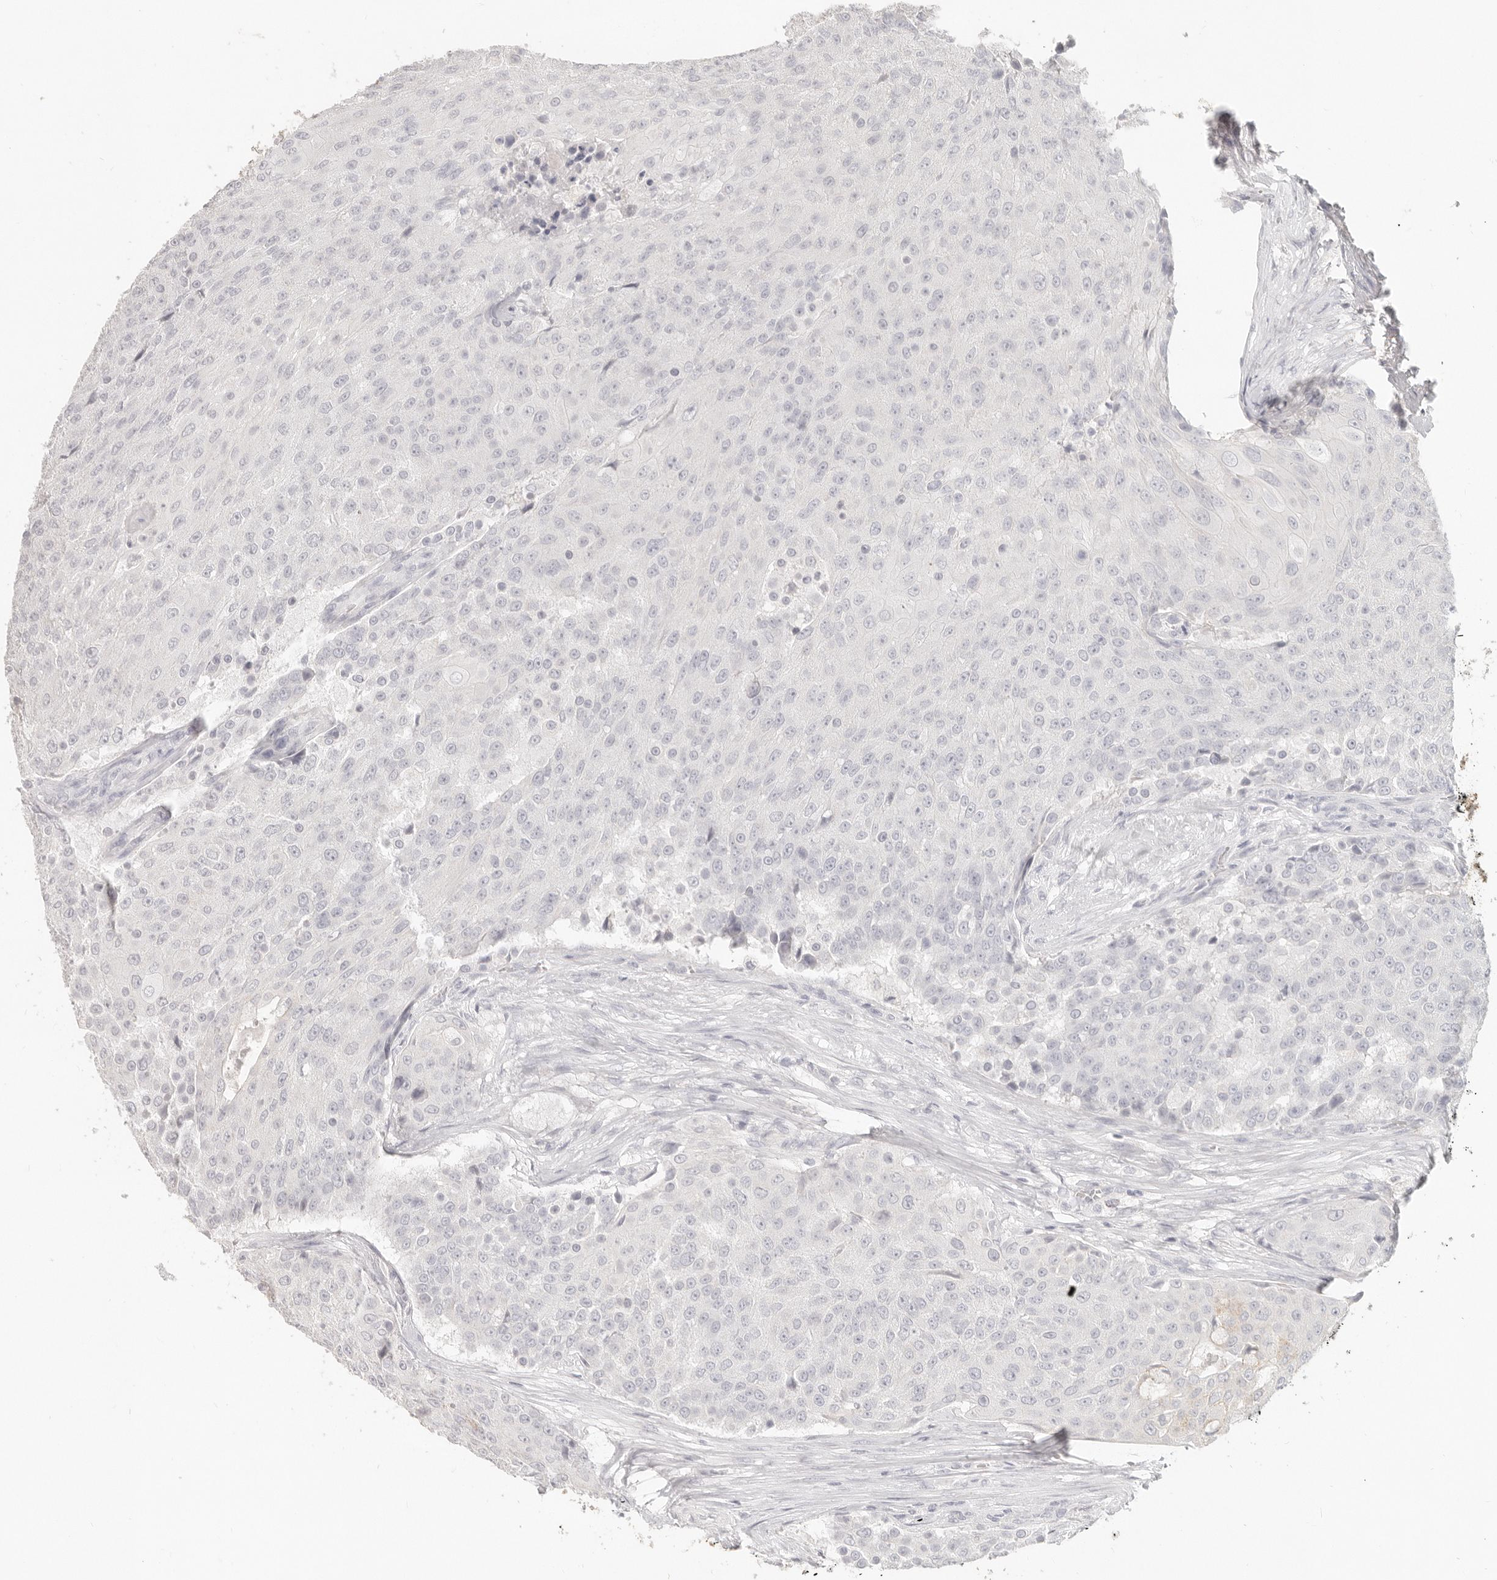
{"staining": {"intensity": "negative", "quantity": "none", "location": "none"}, "tissue": "urothelial cancer", "cell_type": "Tumor cells", "image_type": "cancer", "snomed": [{"axis": "morphology", "description": "Urothelial carcinoma, High grade"}, {"axis": "topography", "description": "Urinary bladder"}], "caption": "Immunohistochemical staining of human high-grade urothelial carcinoma reveals no significant positivity in tumor cells.", "gene": "EPCAM", "patient": {"sex": "female", "age": 63}}